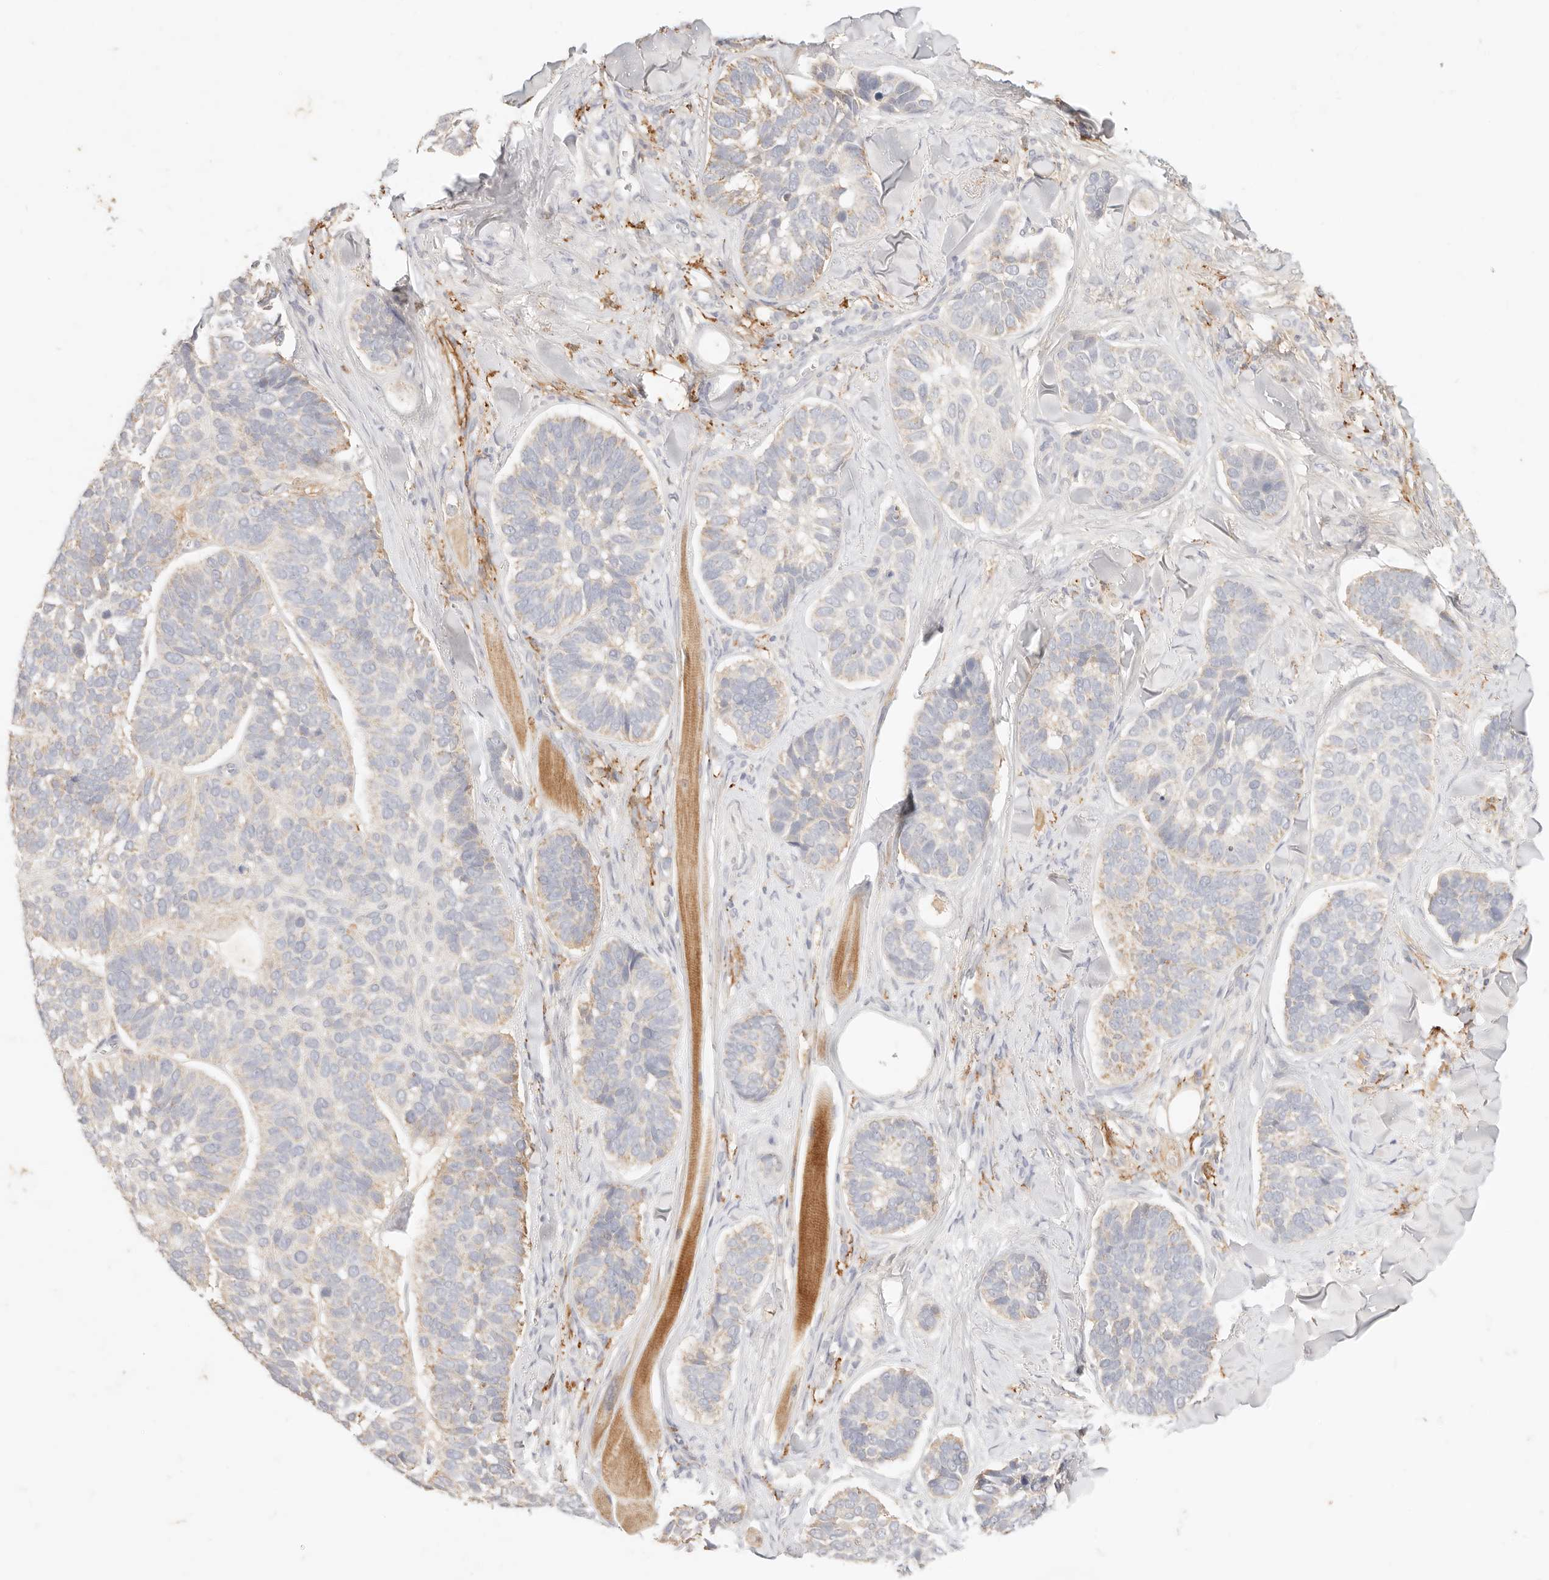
{"staining": {"intensity": "weak", "quantity": "25%-75%", "location": "cytoplasmic/membranous"}, "tissue": "skin cancer", "cell_type": "Tumor cells", "image_type": "cancer", "snomed": [{"axis": "morphology", "description": "Basal cell carcinoma"}, {"axis": "topography", "description": "Skin"}], "caption": "High-power microscopy captured an immunohistochemistry (IHC) micrograph of skin cancer, revealing weak cytoplasmic/membranous staining in approximately 25%-75% of tumor cells. (DAB (3,3'-diaminobenzidine) IHC with brightfield microscopy, high magnification).", "gene": "HK2", "patient": {"sex": "male", "age": 62}}